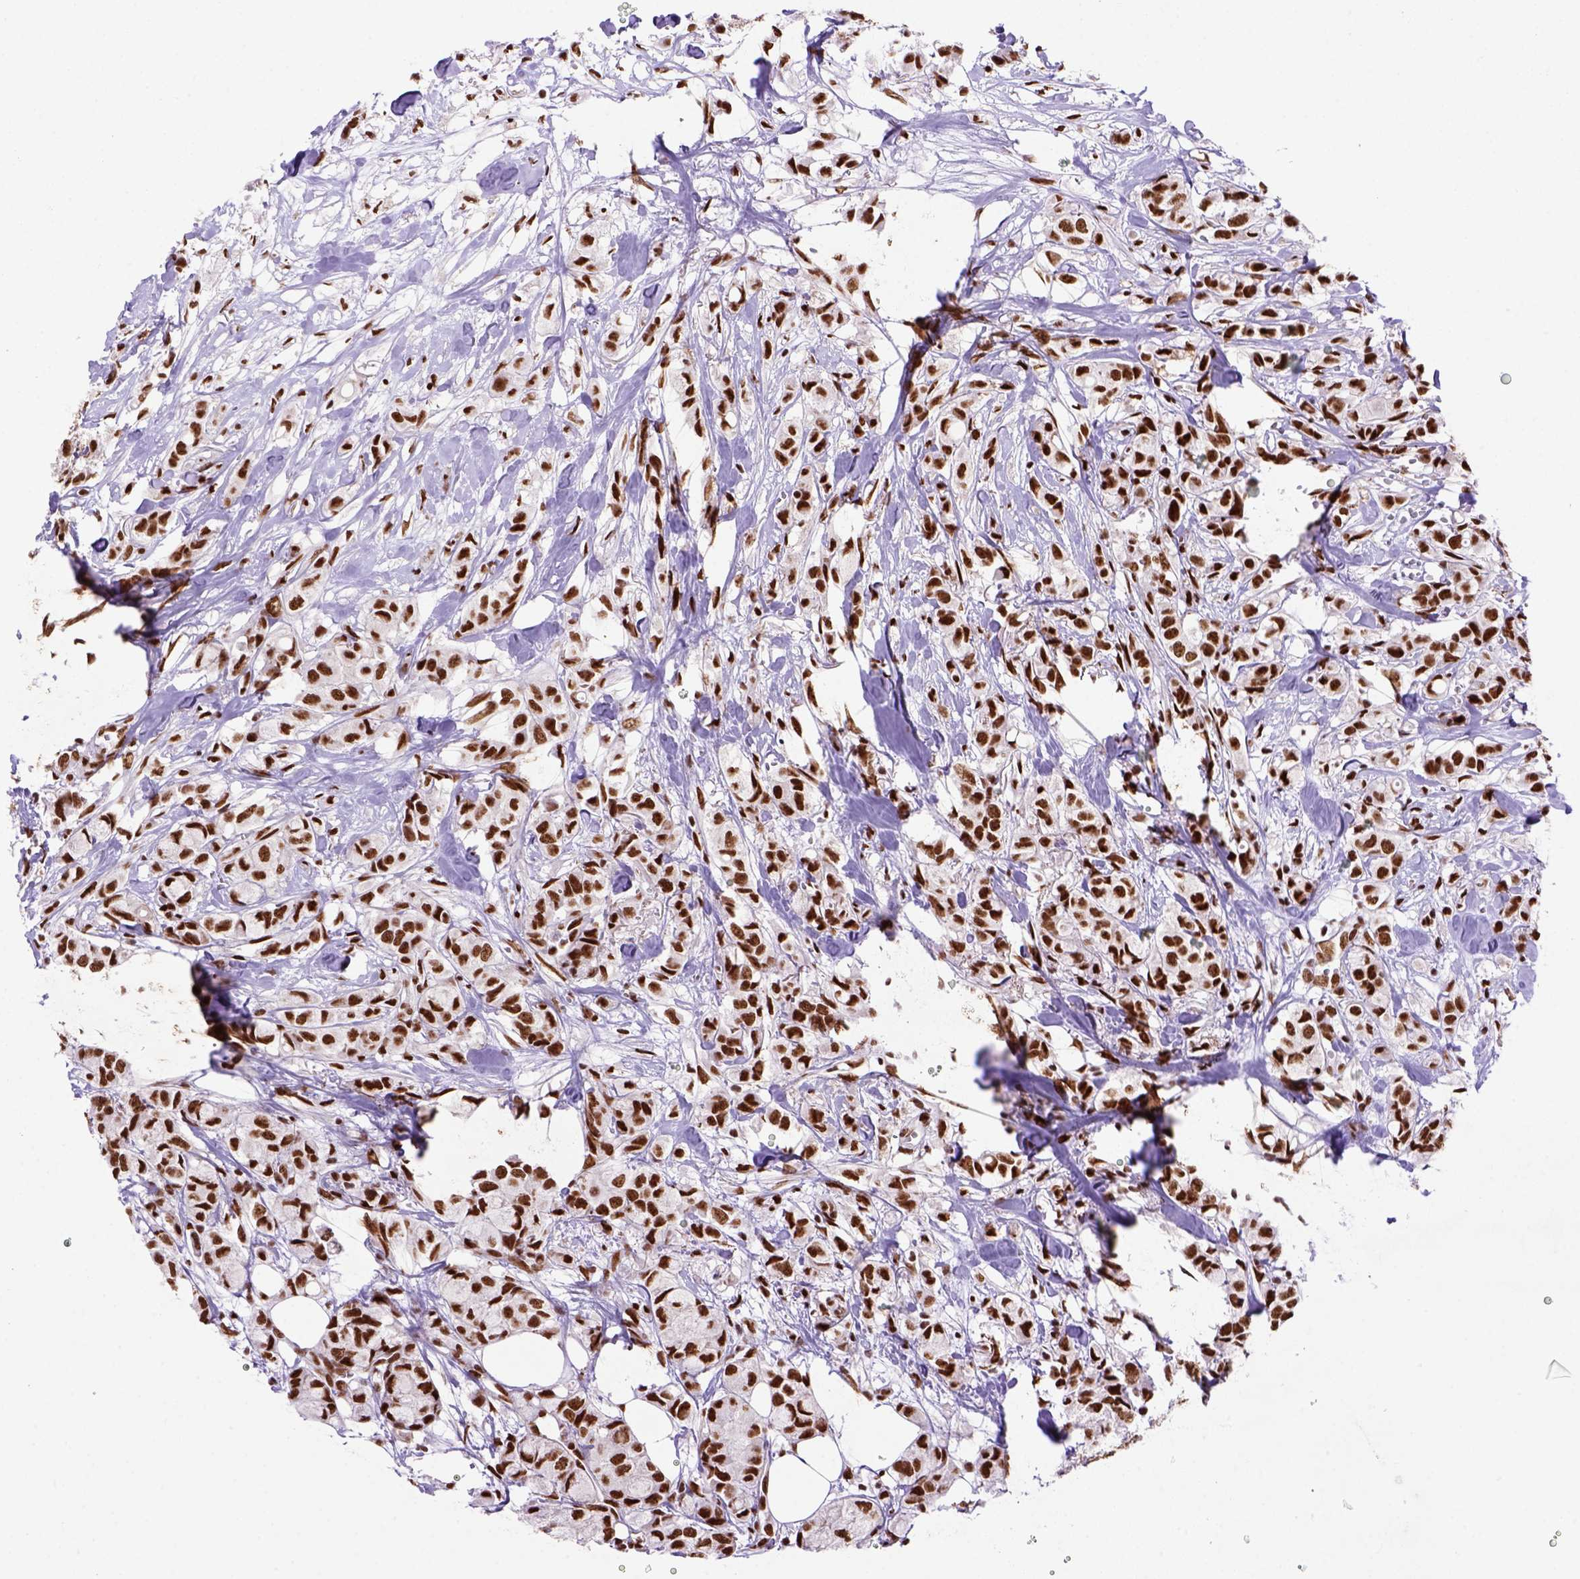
{"staining": {"intensity": "strong", "quantity": ">75%", "location": "nuclear"}, "tissue": "breast cancer", "cell_type": "Tumor cells", "image_type": "cancer", "snomed": [{"axis": "morphology", "description": "Duct carcinoma"}, {"axis": "topography", "description": "Breast"}], "caption": "Breast cancer stained with a brown dye reveals strong nuclear positive expression in approximately >75% of tumor cells.", "gene": "NSMCE2", "patient": {"sex": "female", "age": 85}}